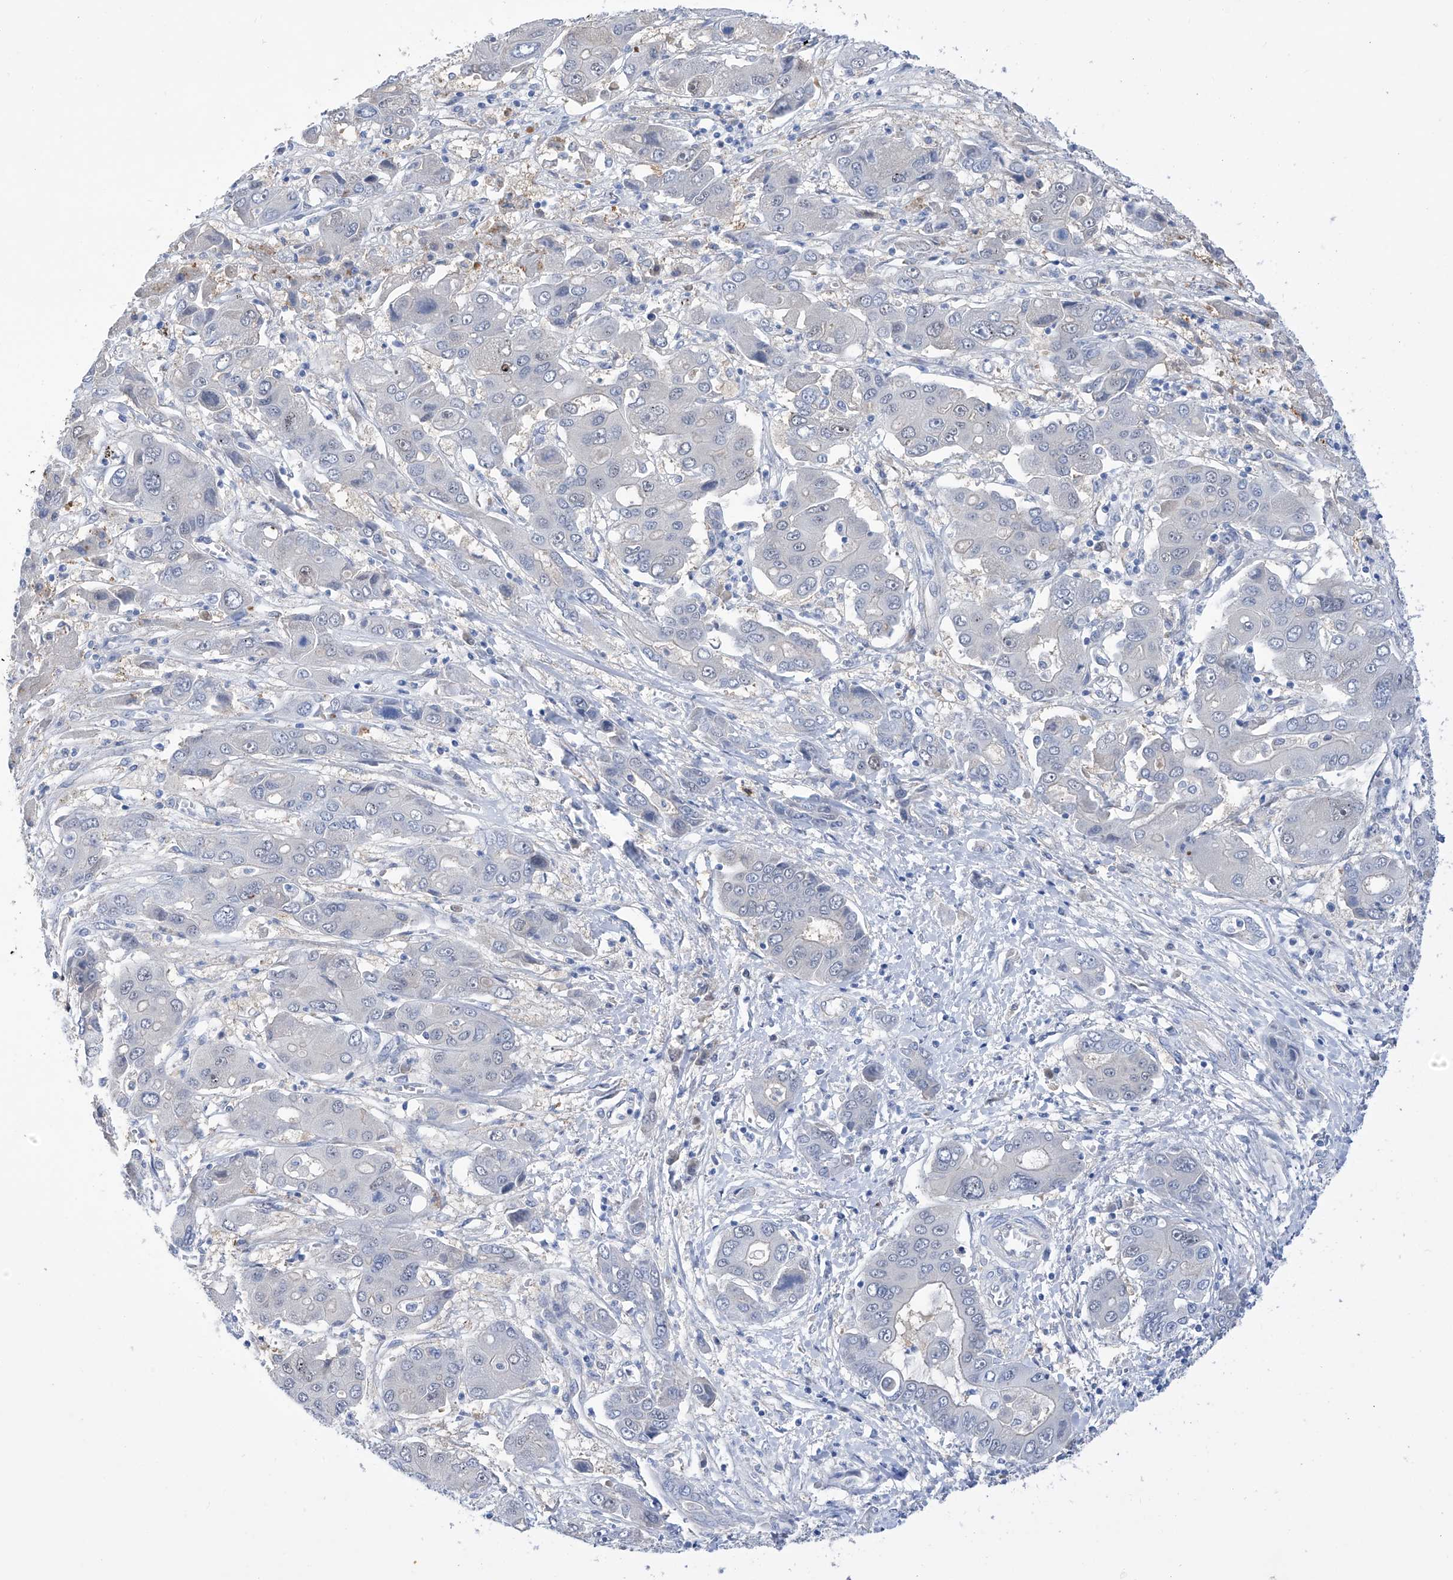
{"staining": {"intensity": "negative", "quantity": "none", "location": "none"}, "tissue": "liver cancer", "cell_type": "Tumor cells", "image_type": "cancer", "snomed": [{"axis": "morphology", "description": "Cholangiocarcinoma"}, {"axis": "topography", "description": "Liver"}], "caption": "High magnification brightfield microscopy of liver cholangiocarcinoma stained with DAB (3,3'-diaminobenzidine) (brown) and counterstained with hematoxylin (blue): tumor cells show no significant expression.", "gene": "PGM3", "patient": {"sex": "male", "age": 67}}